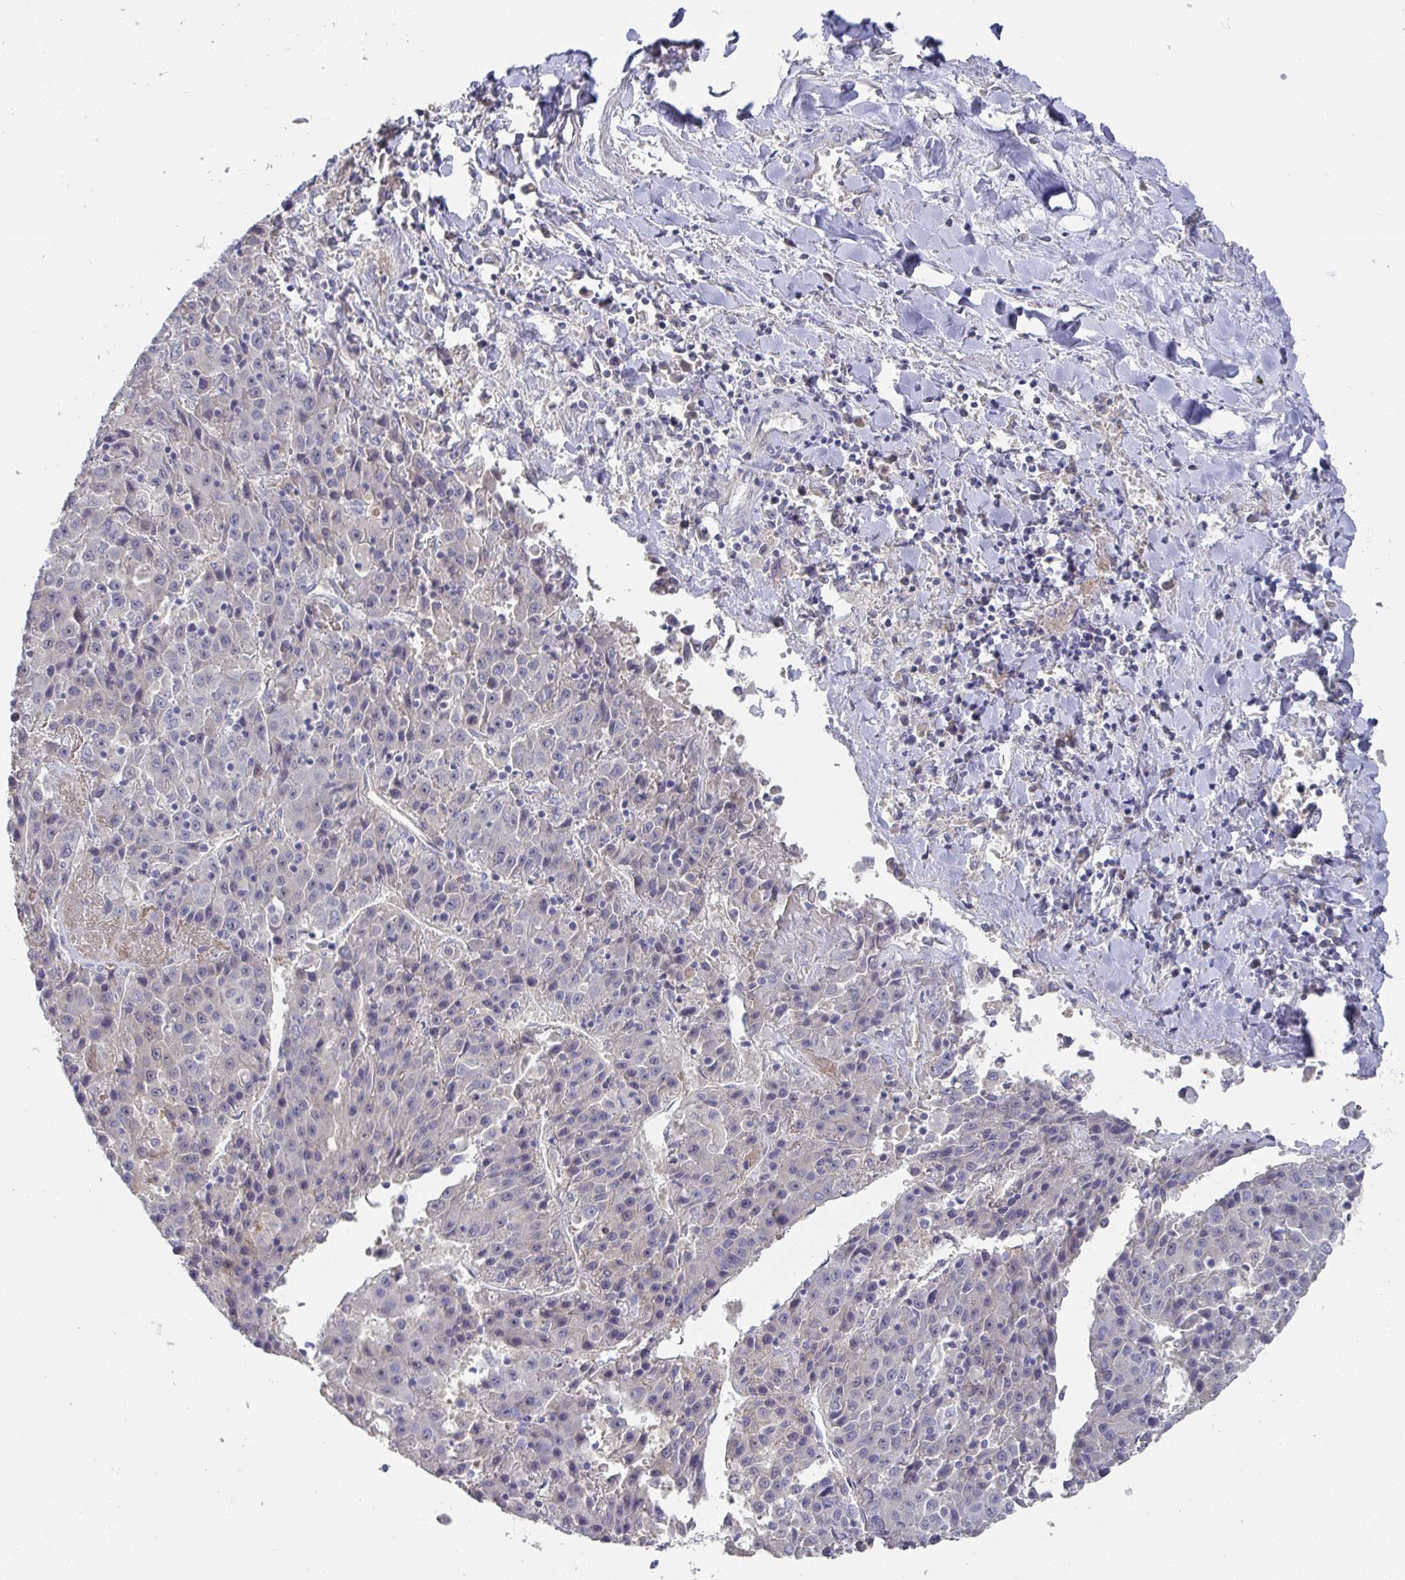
{"staining": {"intensity": "negative", "quantity": "none", "location": "none"}, "tissue": "liver cancer", "cell_type": "Tumor cells", "image_type": "cancer", "snomed": [{"axis": "morphology", "description": "Carcinoma, Hepatocellular, NOS"}, {"axis": "topography", "description": "Liver"}], "caption": "Liver cancer (hepatocellular carcinoma) was stained to show a protein in brown. There is no significant staining in tumor cells. The staining is performed using DAB (3,3'-diaminobenzidine) brown chromogen with nuclei counter-stained in using hematoxylin.", "gene": "ANO5", "patient": {"sex": "female", "age": 53}}